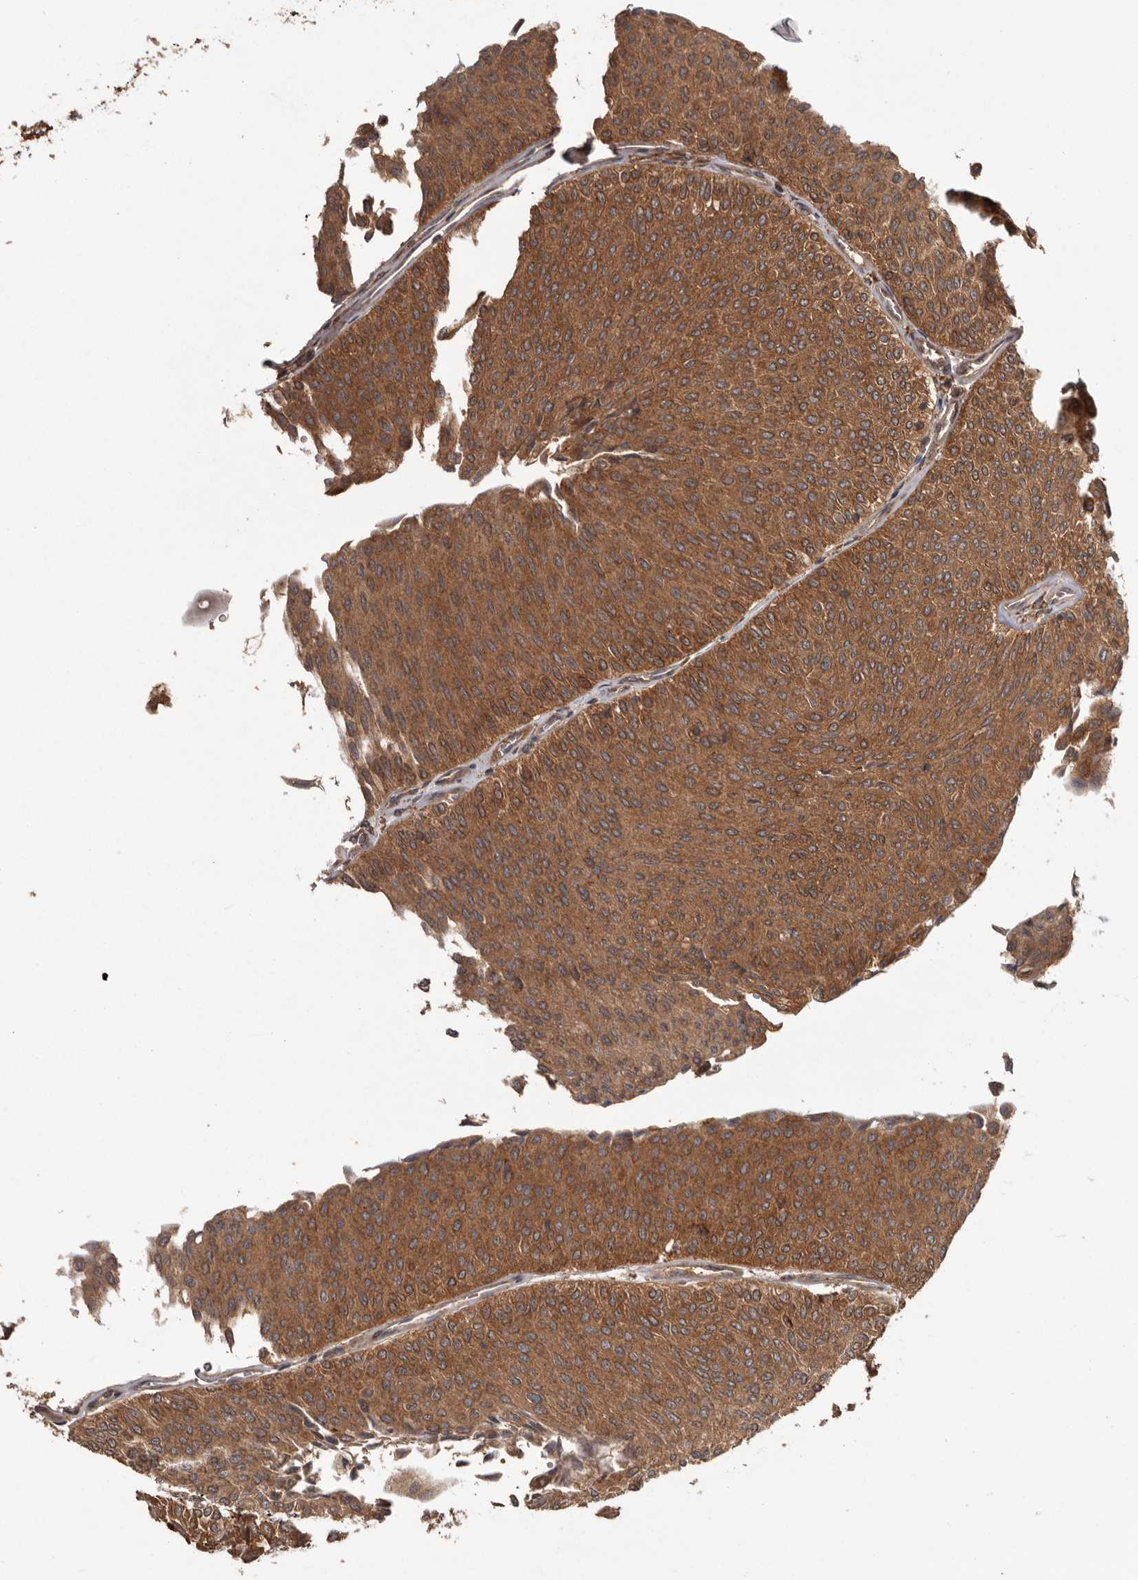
{"staining": {"intensity": "strong", "quantity": ">75%", "location": "cytoplasmic/membranous"}, "tissue": "urothelial cancer", "cell_type": "Tumor cells", "image_type": "cancer", "snomed": [{"axis": "morphology", "description": "Urothelial carcinoma, Low grade"}, {"axis": "topography", "description": "Urinary bladder"}], "caption": "Immunohistochemistry (DAB) staining of human urothelial cancer shows strong cytoplasmic/membranous protein positivity in about >75% of tumor cells. (brown staining indicates protein expression, while blue staining denotes nuclei).", "gene": "SLC22A3", "patient": {"sex": "male", "age": 78}}